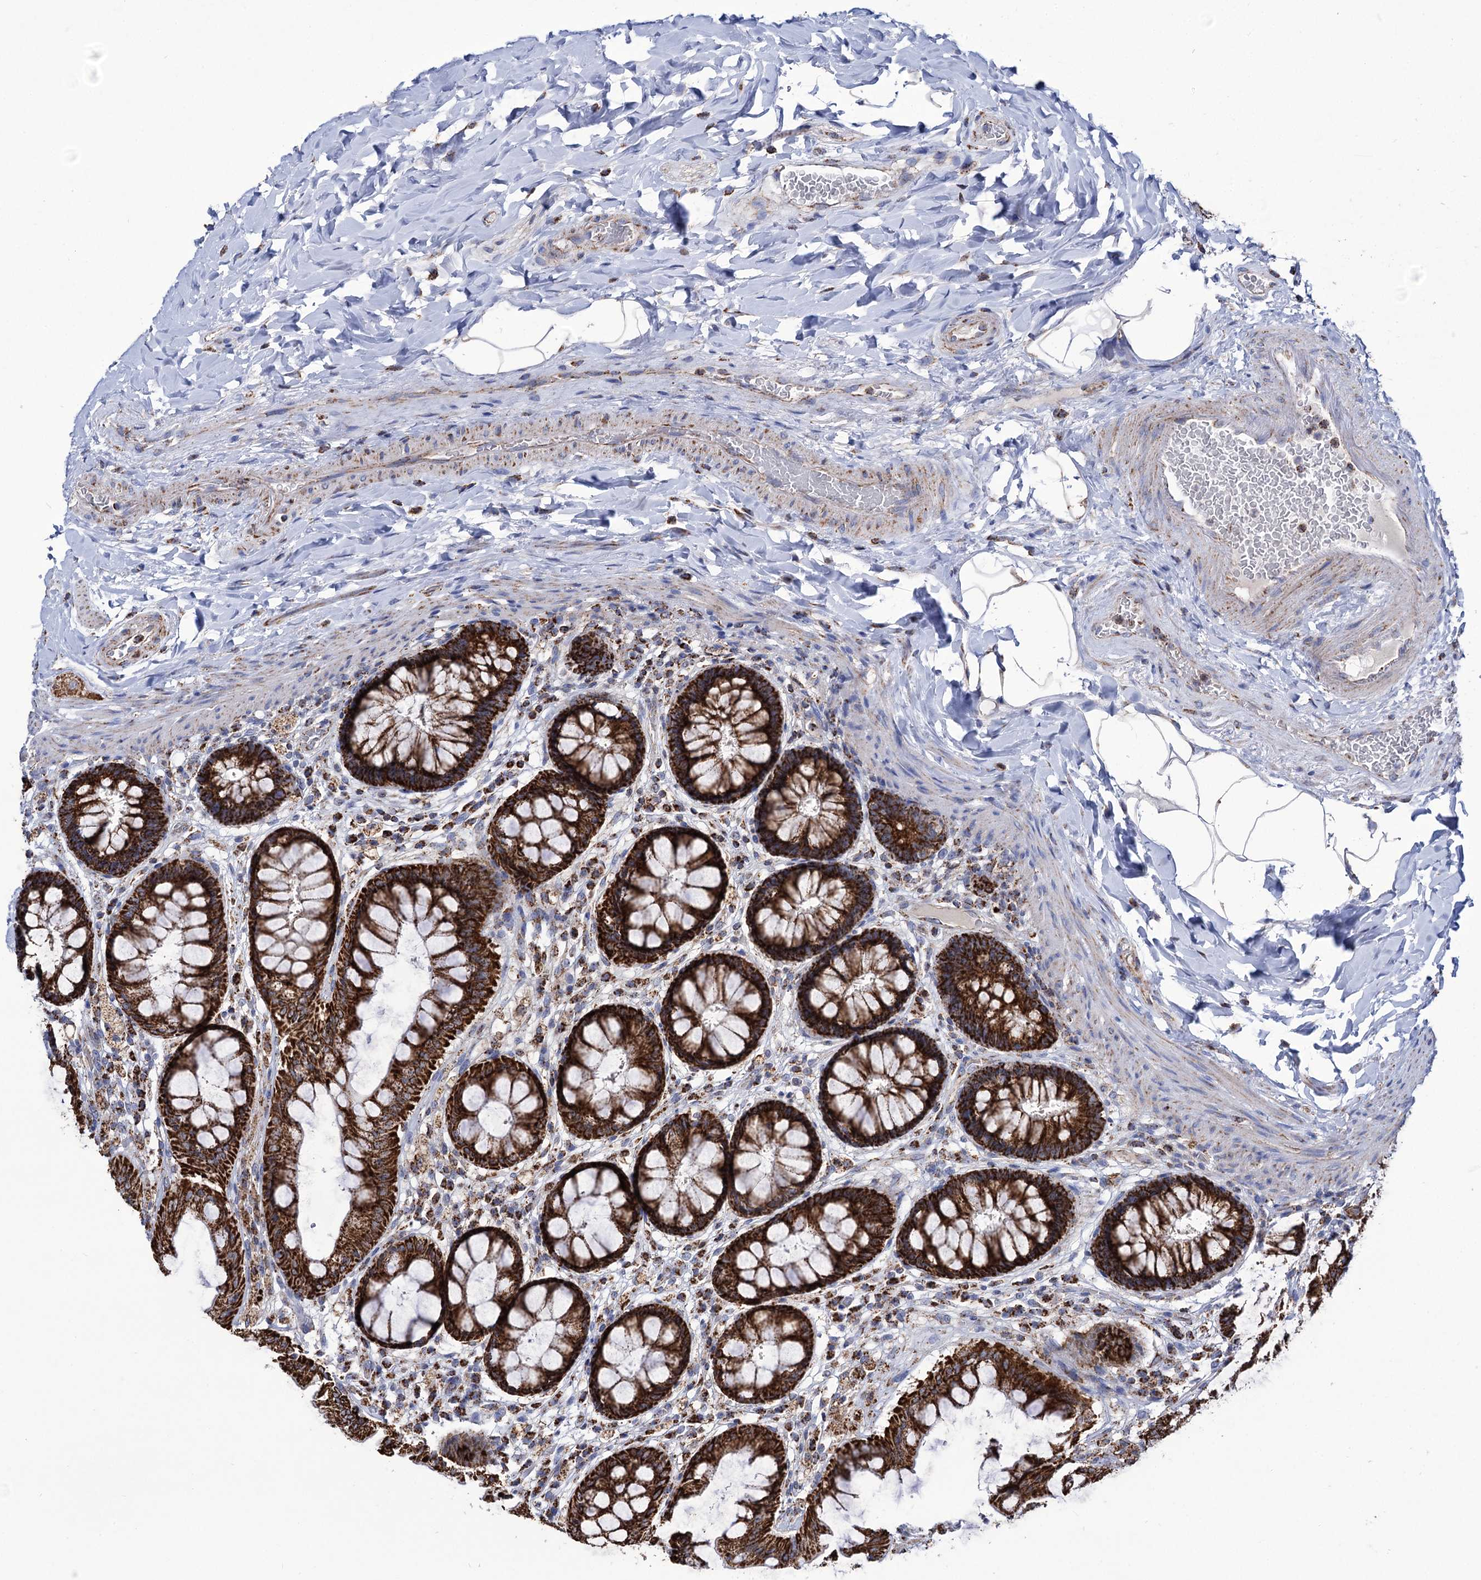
{"staining": {"intensity": "strong", "quantity": ">75%", "location": "cytoplasmic/membranous"}, "tissue": "rectum", "cell_type": "Glandular cells", "image_type": "normal", "snomed": [{"axis": "morphology", "description": "Normal tissue, NOS"}, {"axis": "topography", "description": "Rectum"}], "caption": "IHC histopathology image of normal rectum: rectum stained using immunohistochemistry shows high levels of strong protein expression localized specifically in the cytoplasmic/membranous of glandular cells, appearing as a cytoplasmic/membranous brown color.", "gene": "ABHD10", "patient": {"sex": "female", "age": 46}}